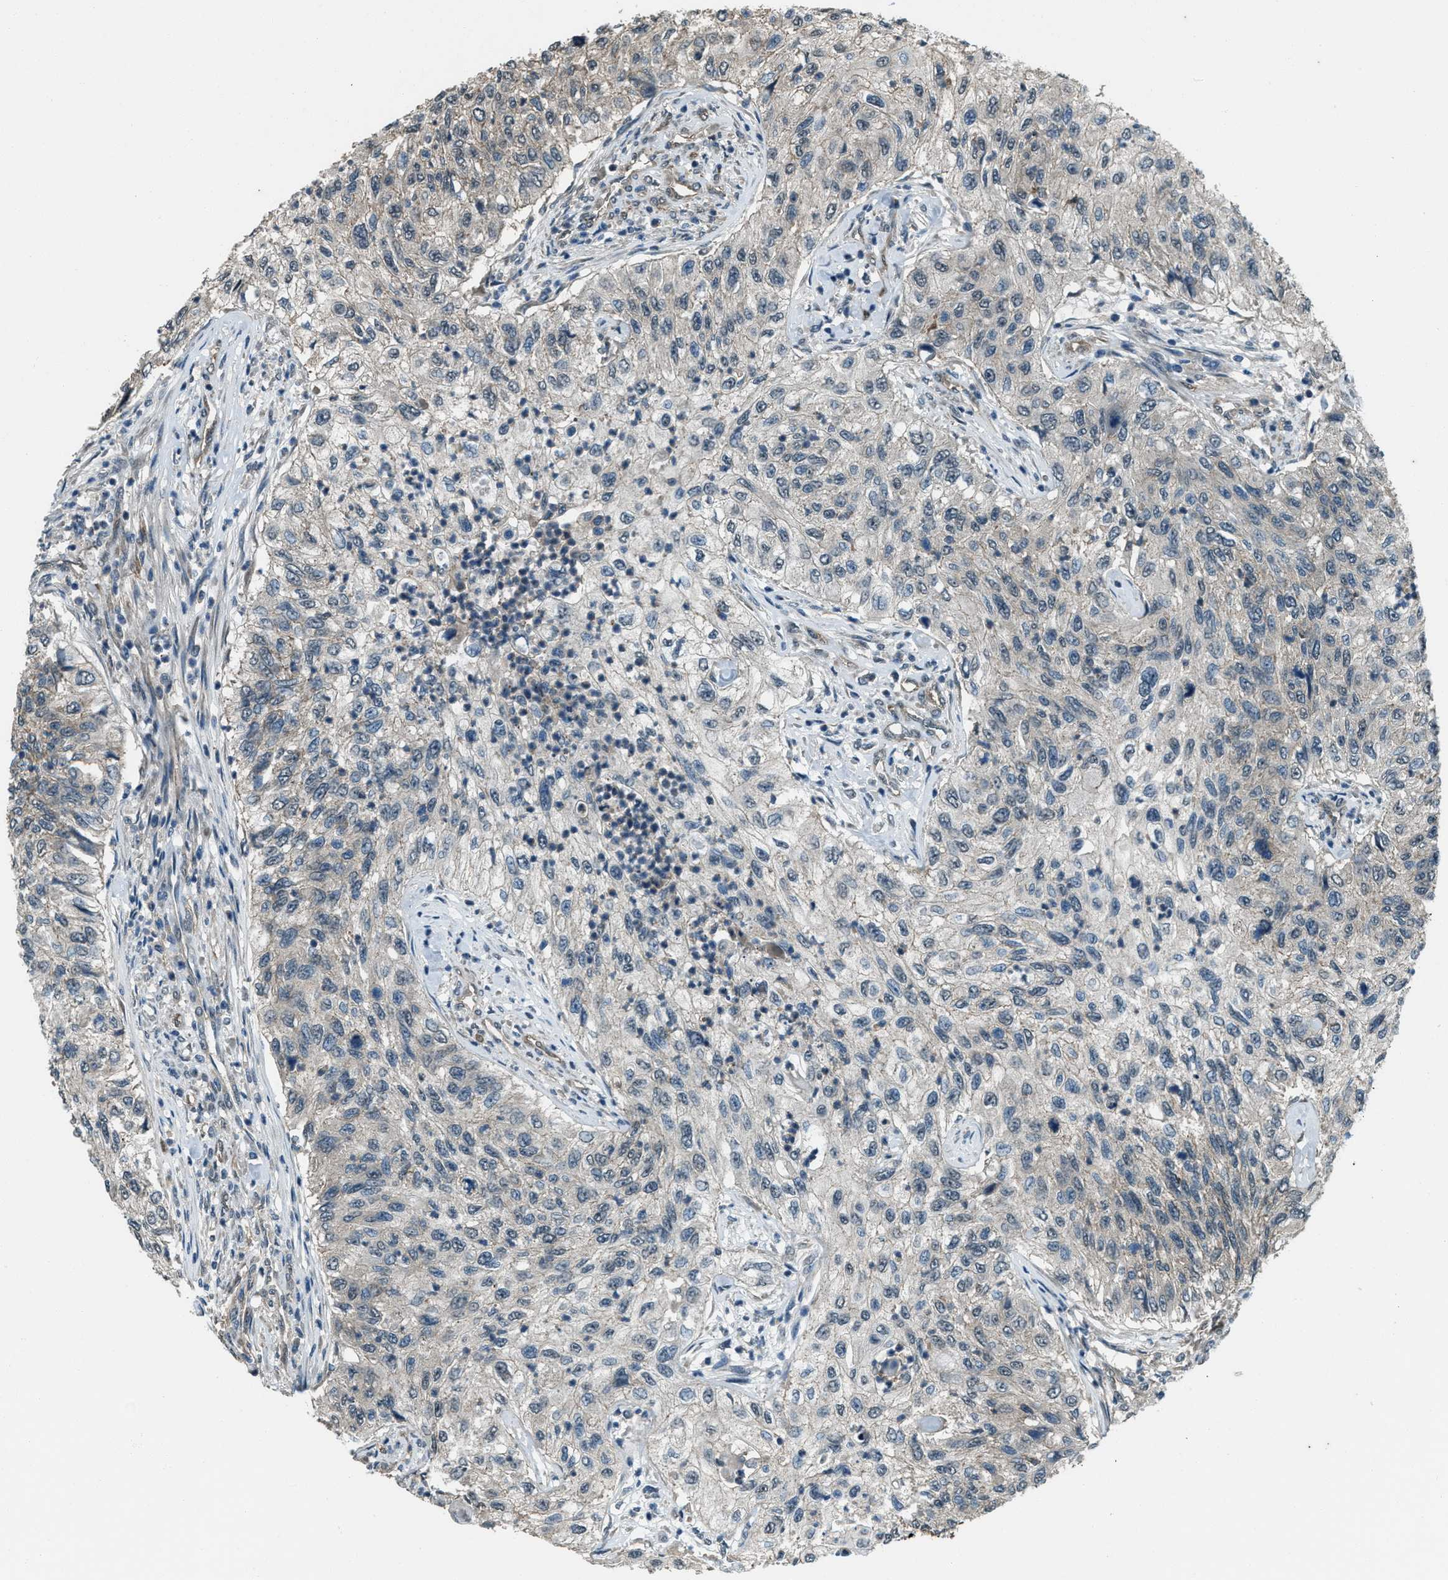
{"staining": {"intensity": "negative", "quantity": "none", "location": "none"}, "tissue": "urothelial cancer", "cell_type": "Tumor cells", "image_type": "cancer", "snomed": [{"axis": "morphology", "description": "Urothelial carcinoma, High grade"}, {"axis": "topography", "description": "Urinary bladder"}], "caption": "High magnification brightfield microscopy of urothelial carcinoma (high-grade) stained with DAB (brown) and counterstained with hematoxylin (blue): tumor cells show no significant expression.", "gene": "SVIL", "patient": {"sex": "female", "age": 60}}